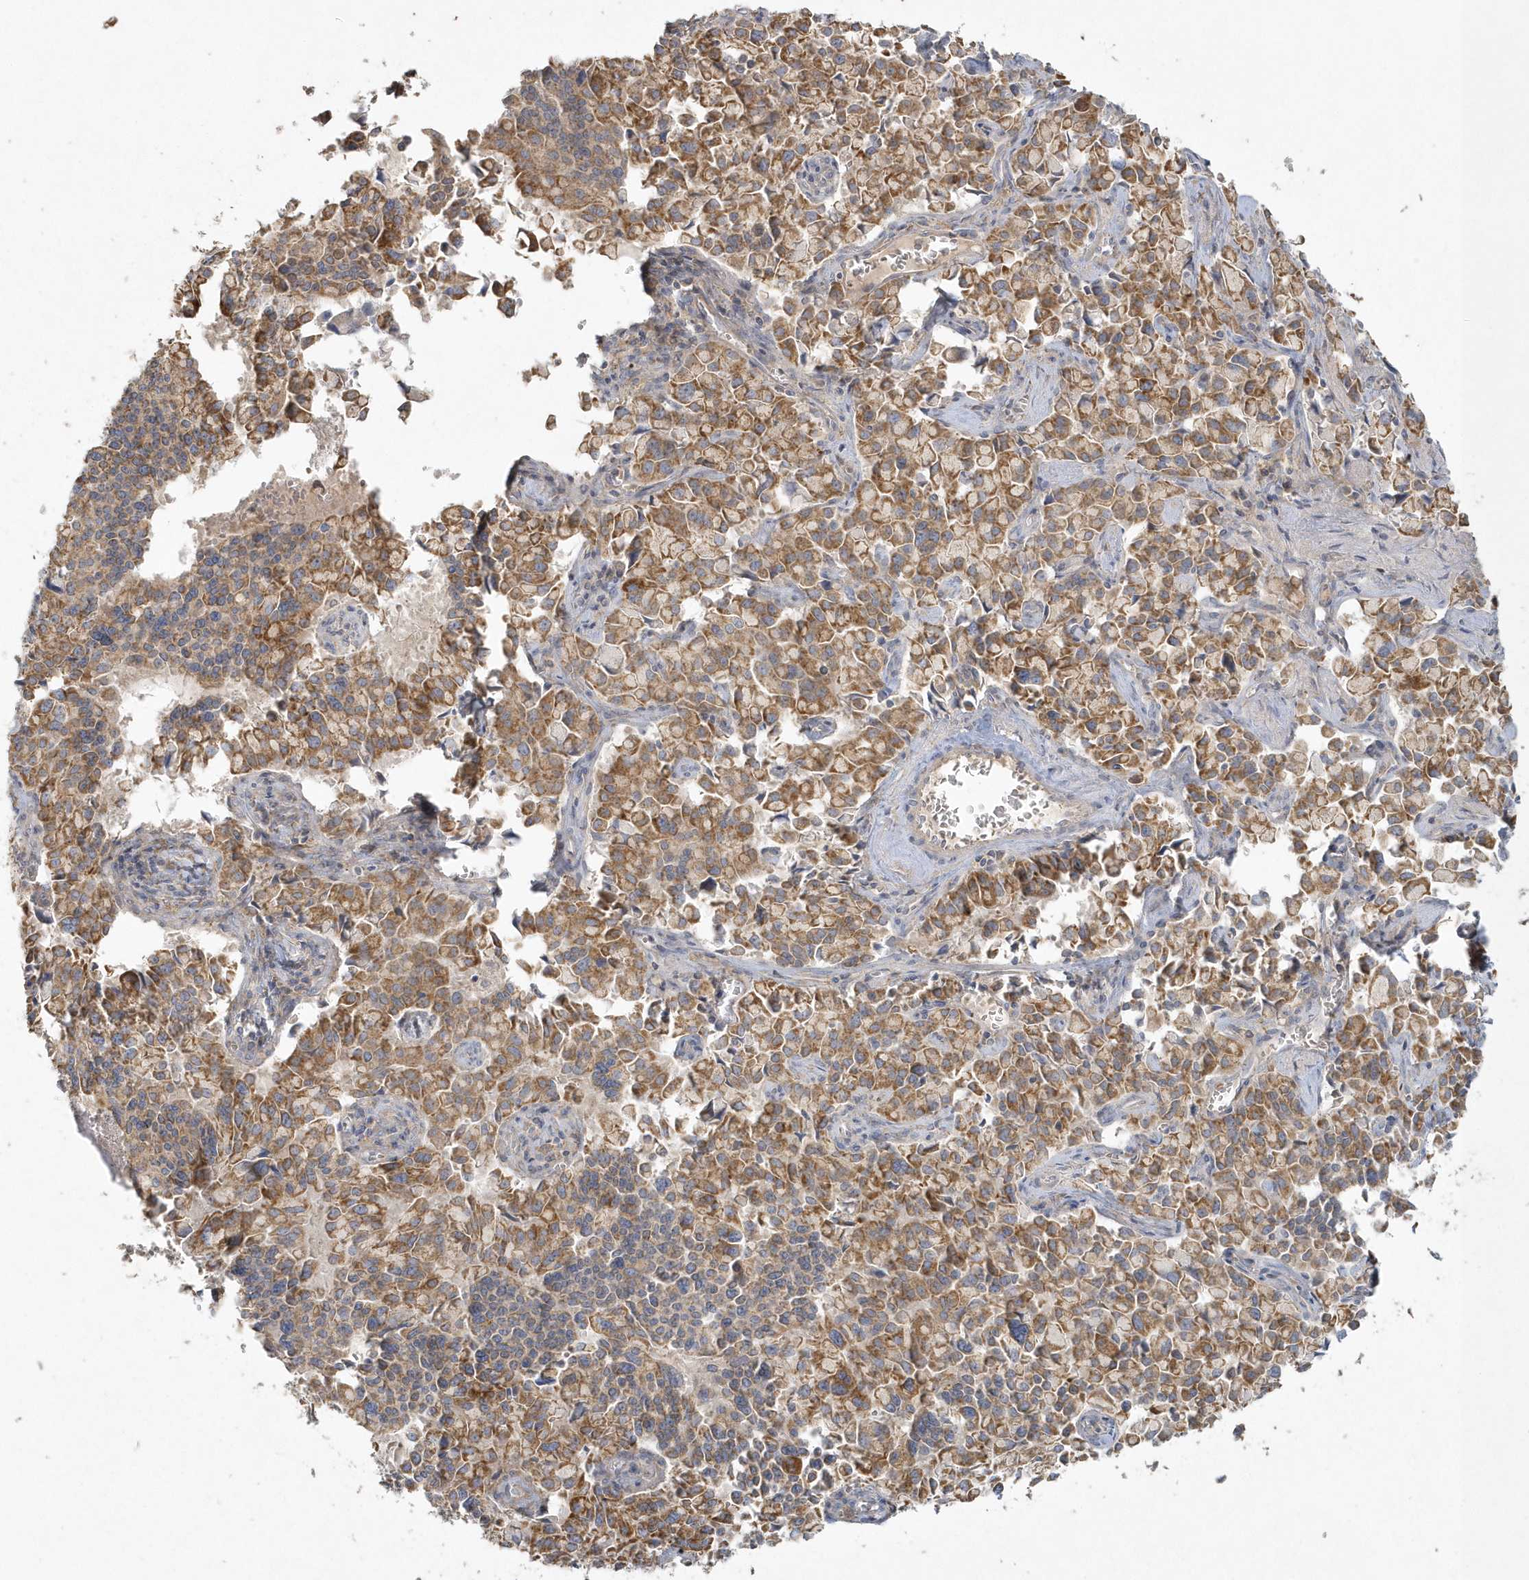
{"staining": {"intensity": "moderate", "quantity": ">75%", "location": "cytoplasmic/membranous"}, "tissue": "pancreatic cancer", "cell_type": "Tumor cells", "image_type": "cancer", "snomed": [{"axis": "morphology", "description": "Adenocarcinoma, NOS"}, {"axis": "topography", "description": "Pancreas"}], "caption": "DAB immunohistochemical staining of pancreatic cancer exhibits moderate cytoplasmic/membranous protein expression in approximately >75% of tumor cells.", "gene": "BLTP3A", "patient": {"sex": "male", "age": 65}}